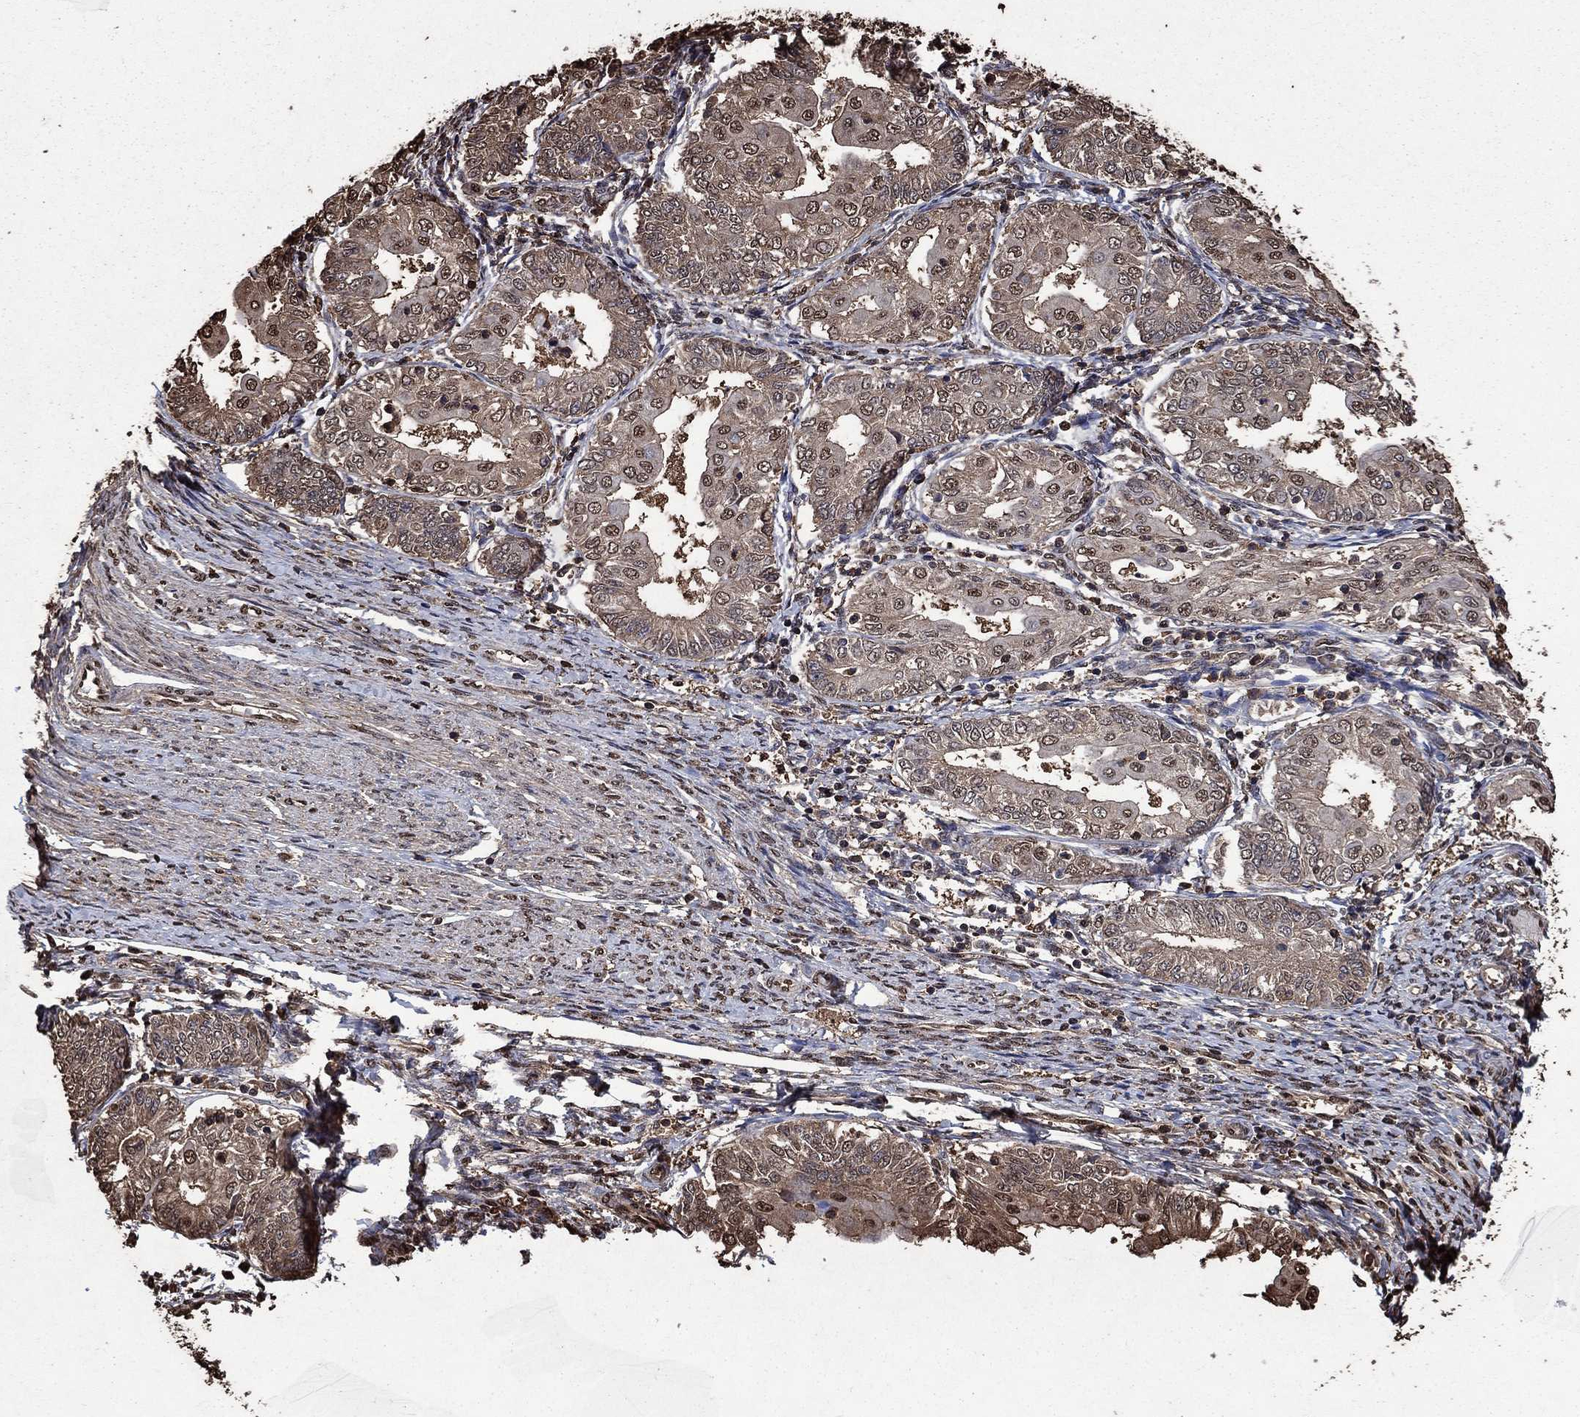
{"staining": {"intensity": "weak", "quantity": "<25%", "location": "cytoplasmic/membranous"}, "tissue": "endometrial cancer", "cell_type": "Tumor cells", "image_type": "cancer", "snomed": [{"axis": "morphology", "description": "Adenocarcinoma, NOS"}, {"axis": "topography", "description": "Endometrium"}], "caption": "Immunohistochemistry histopathology image of neoplastic tissue: endometrial adenocarcinoma stained with DAB displays no significant protein positivity in tumor cells.", "gene": "GAPDH", "patient": {"sex": "female", "age": 68}}